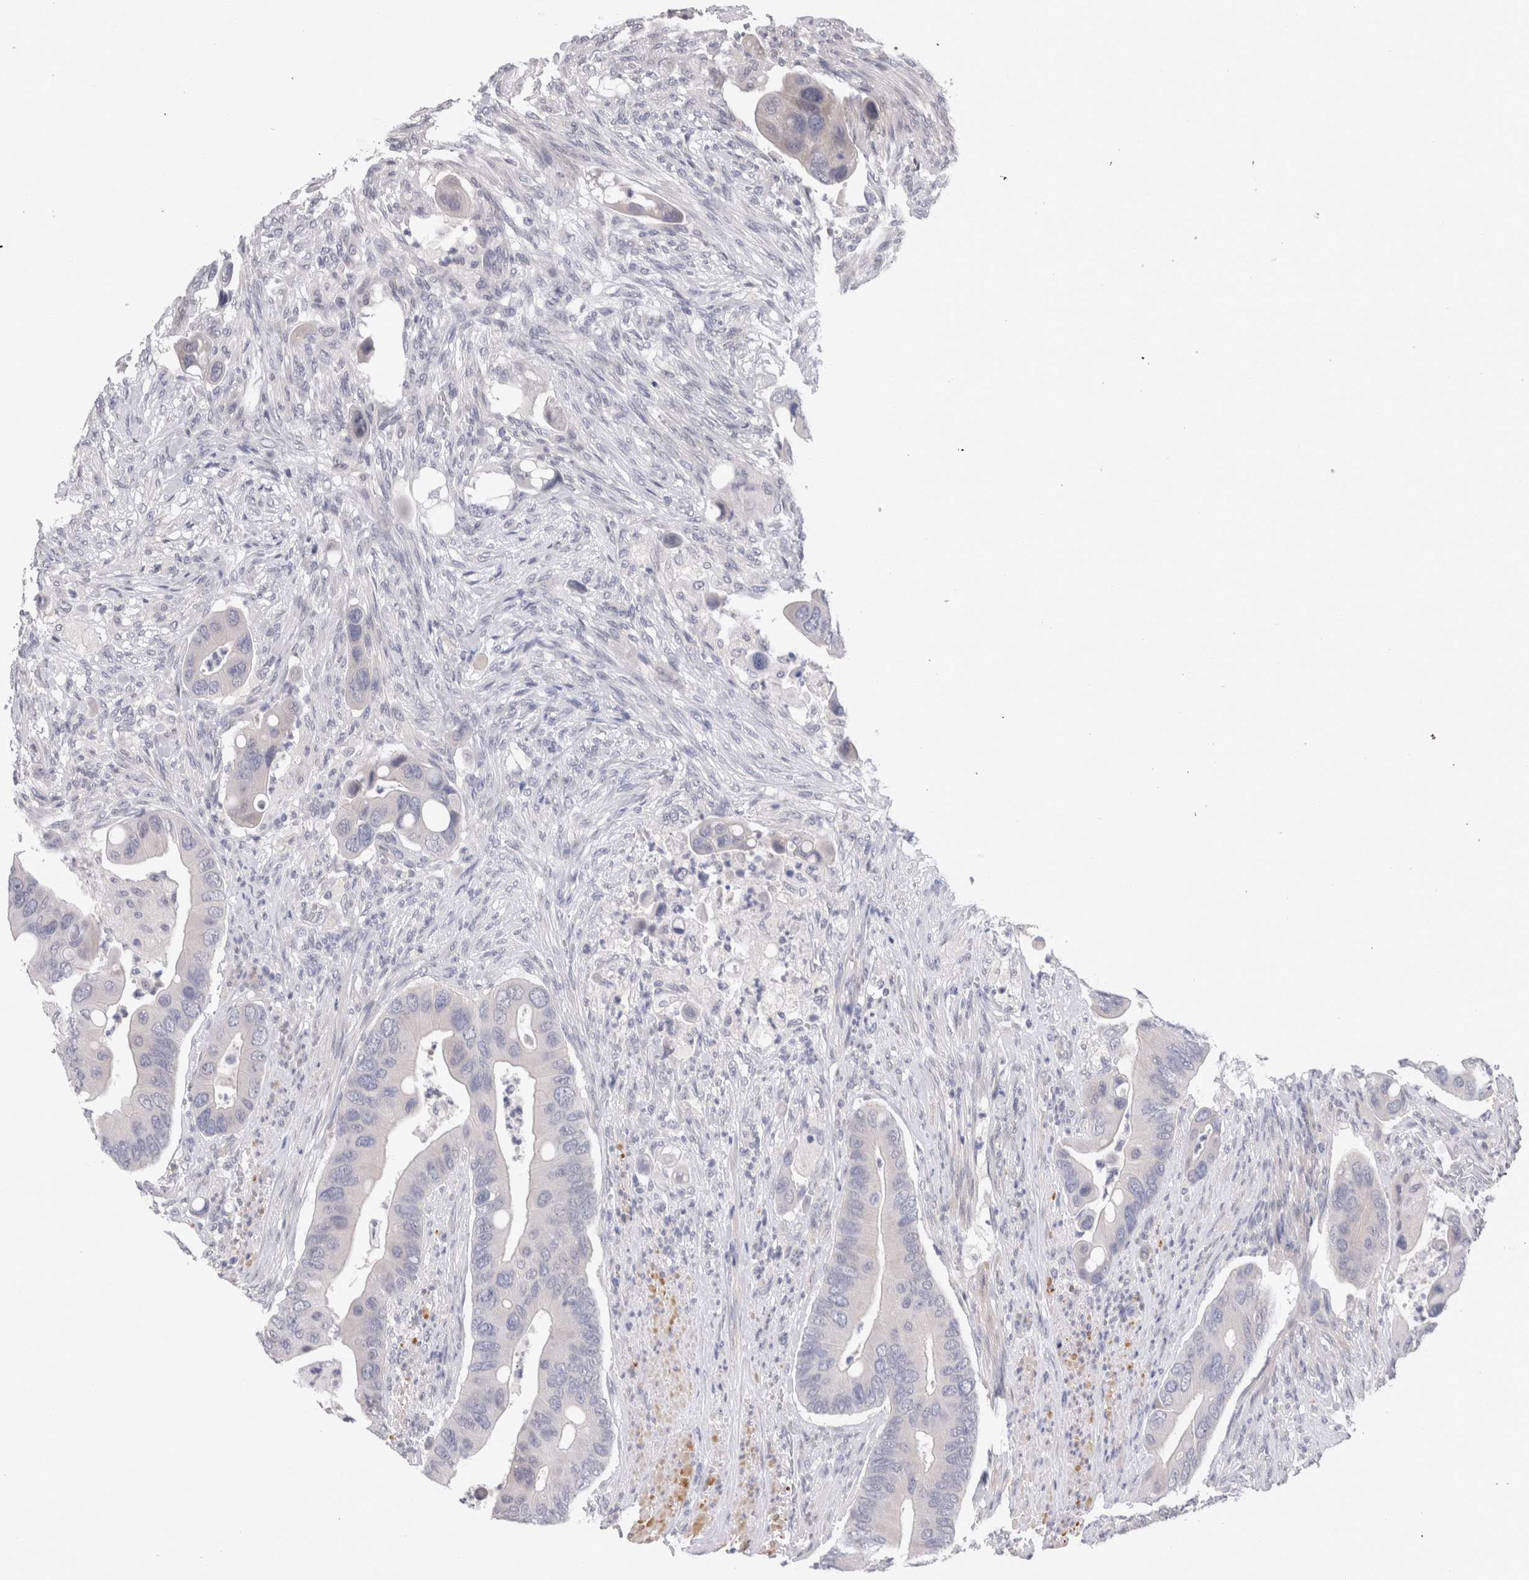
{"staining": {"intensity": "negative", "quantity": "none", "location": "none"}, "tissue": "colorectal cancer", "cell_type": "Tumor cells", "image_type": "cancer", "snomed": [{"axis": "morphology", "description": "Adenocarcinoma, NOS"}, {"axis": "topography", "description": "Rectum"}], "caption": "DAB immunohistochemical staining of human colorectal adenocarcinoma demonstrates no significant expression in tumor cells.", "gene": "CRYBG1", "patient": {"sex": "female", "age": 57}}